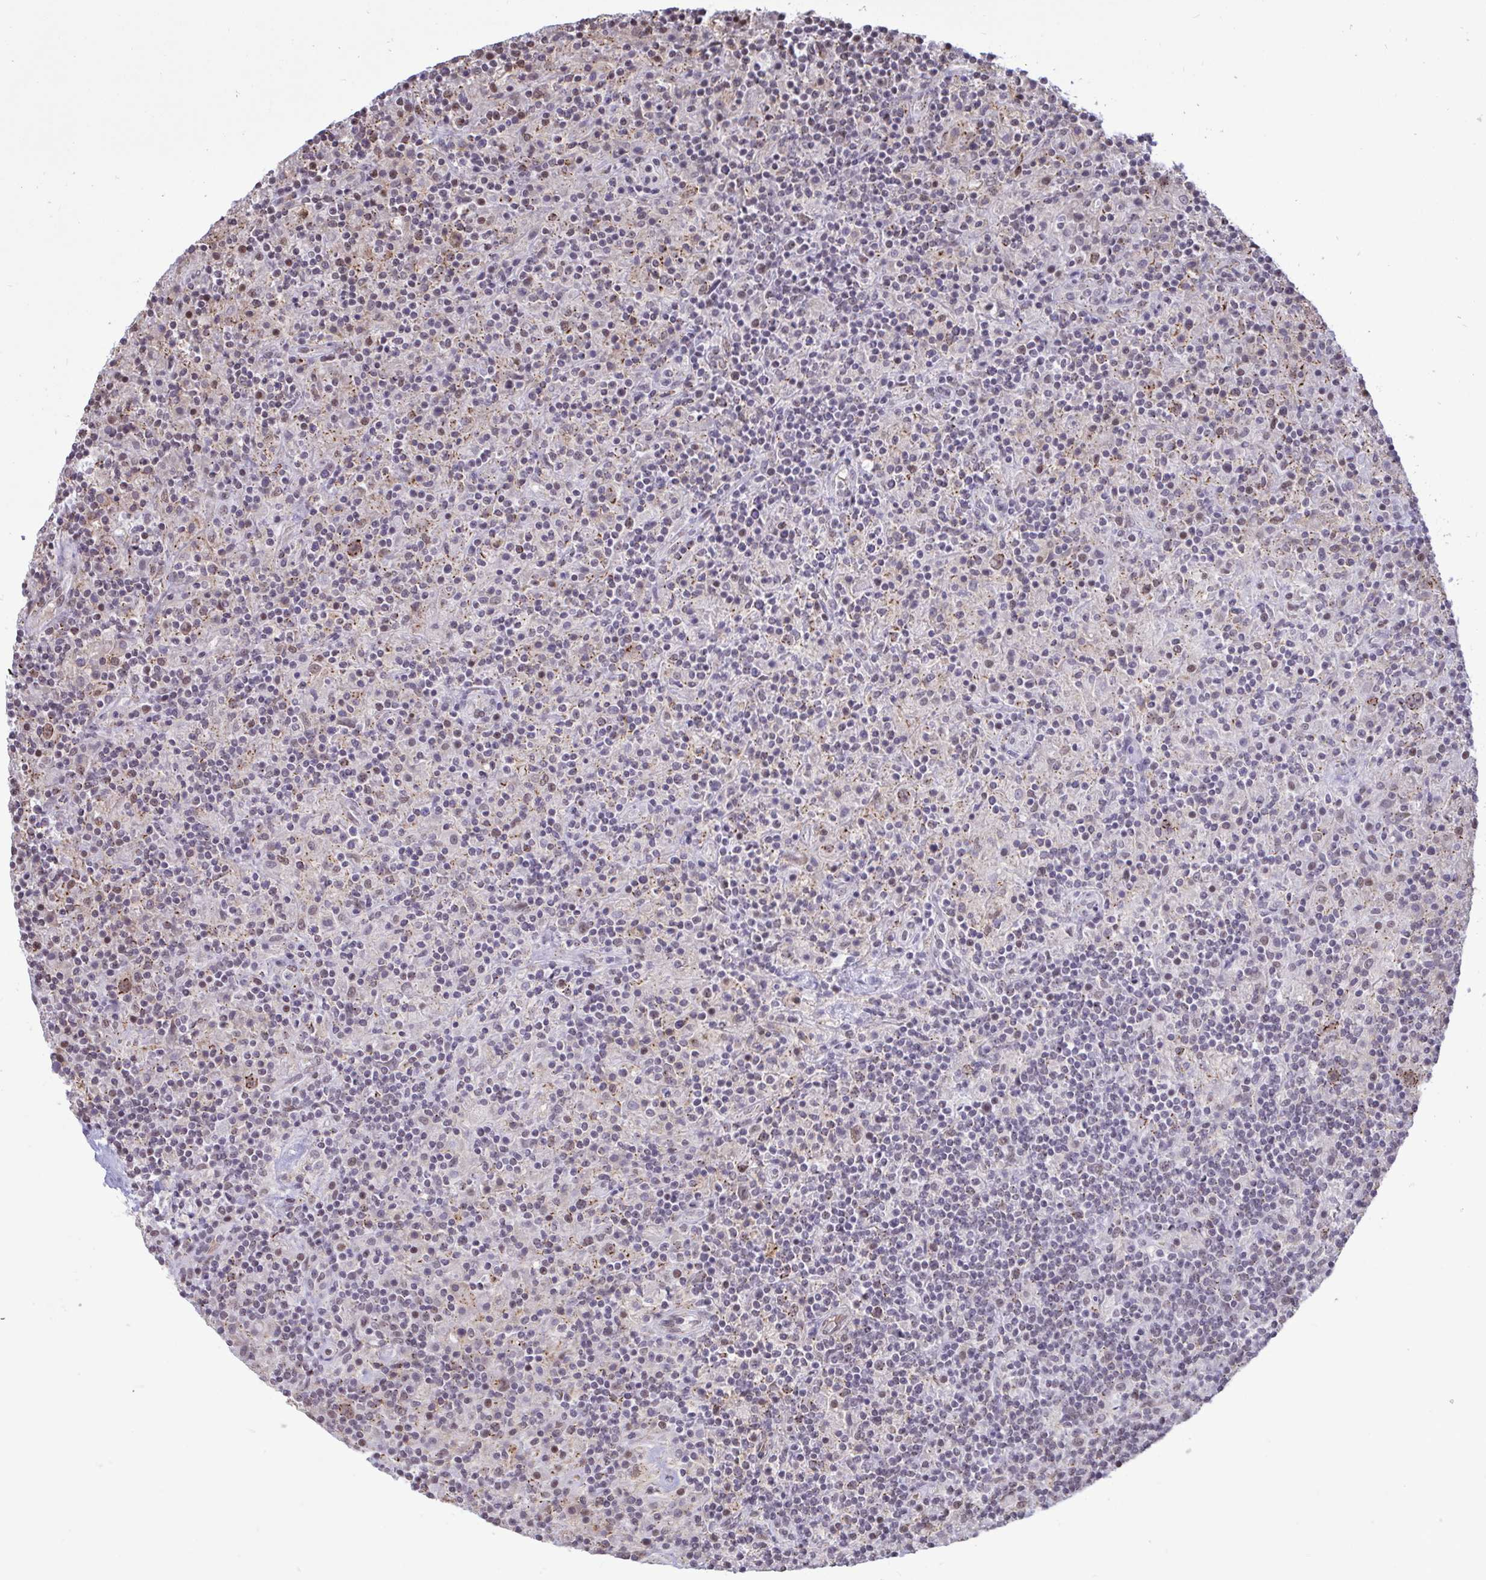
{"staining": {"intensity": "moderate", "quantity": "25%-75%", "location": "cytoplasmic/membranous,nuclear"}, "tissue": "lymphoma", "cell_type": "Tumor cells", "image_type": "cancer", "snomed": [{"axis": "morphology", "description": "Hodgkin's disease, NOS"}, {"axis": "topography", "description": "Lymph node"}], "caption": "Brown immunohistochemical staining in lymphoma exhibits moderate cytoplasmic/membranous and nuclear expression in approximately 25%-75% of tumor cells.", "gene": "PUF60", "patient": {"sex": "male", "age": 70}}